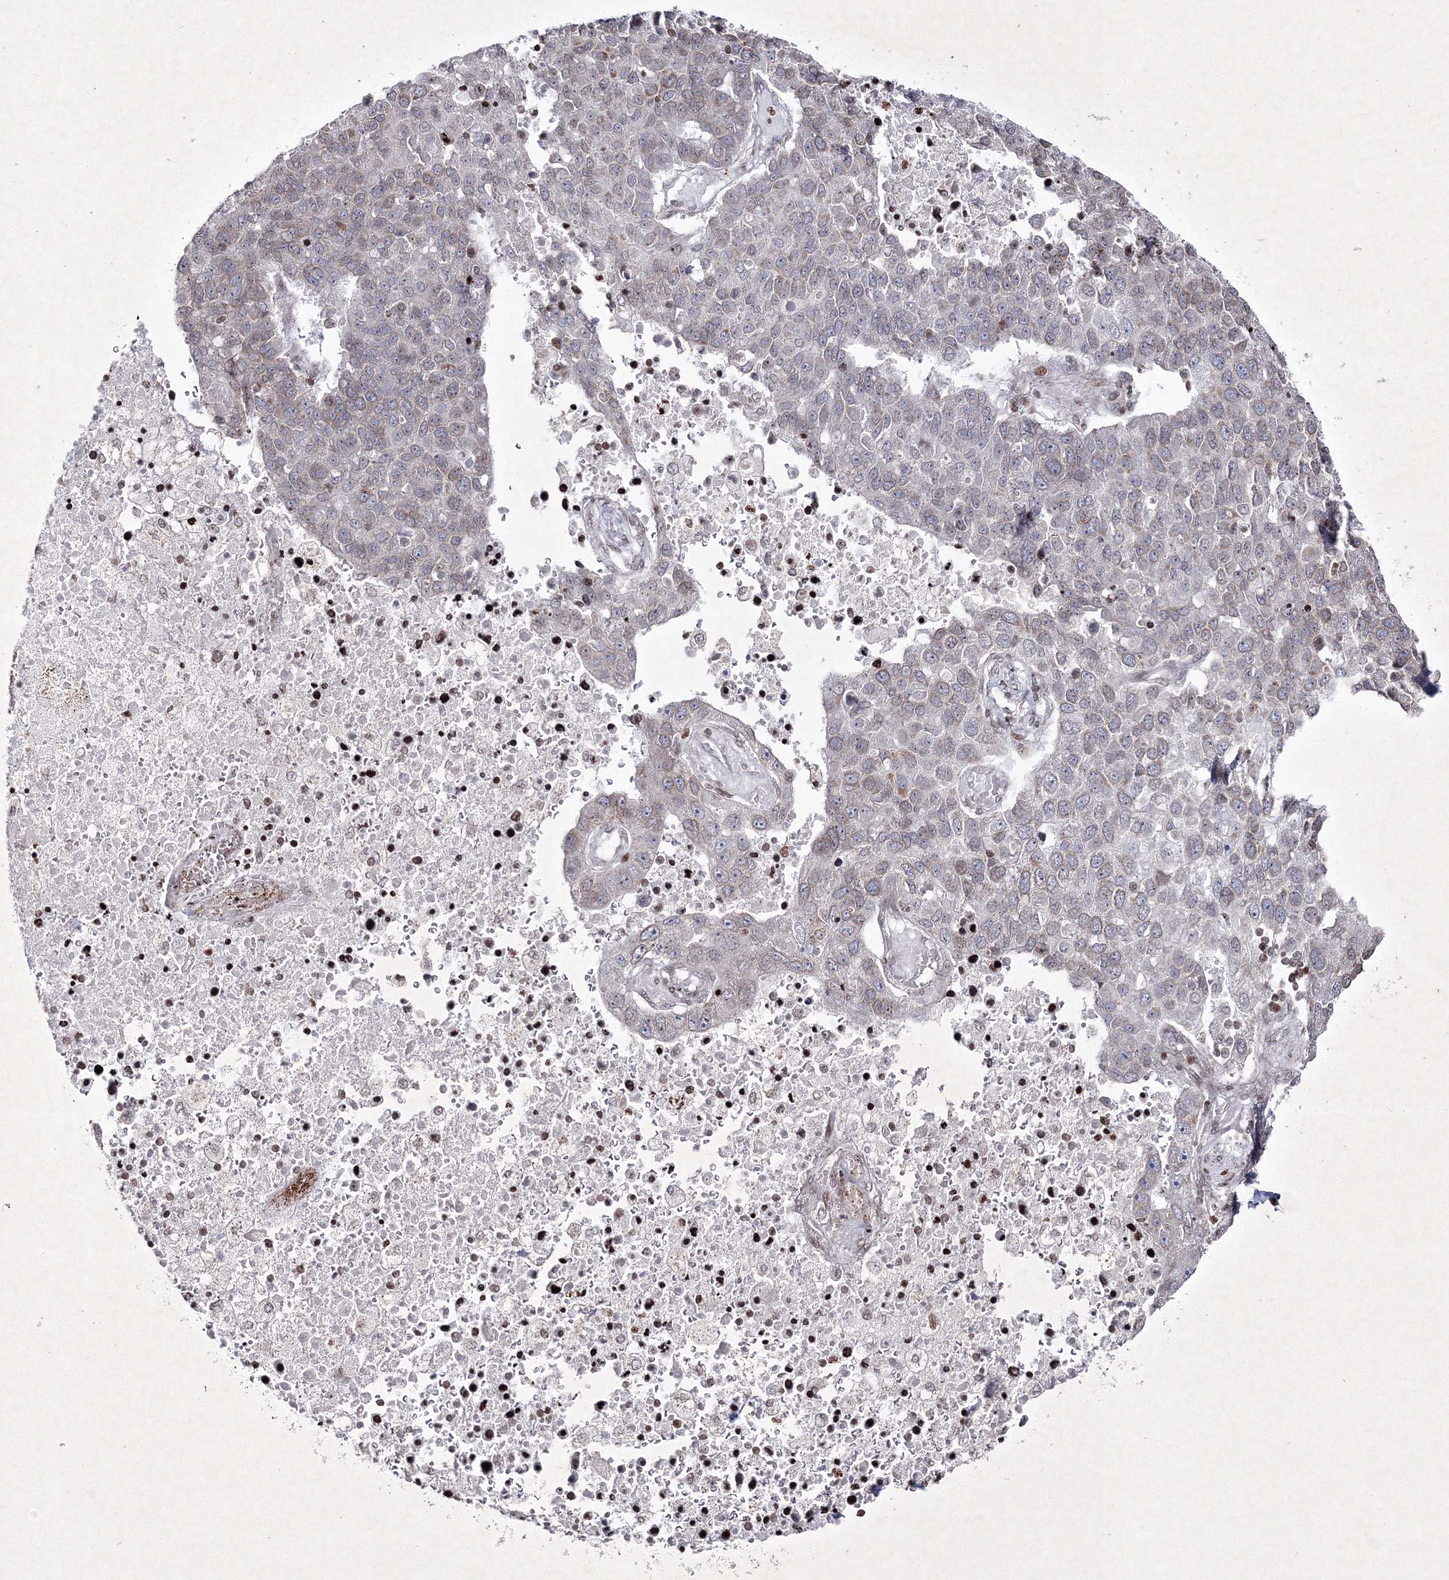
{"staining": {"intensity": "negative", "quantity": "none", "location": "none"}, "tissue": "pancreatic cancer", "cell_type": "Tumor cells", "image_type": "cancer", "snomed": [{"axis": "morphology", "description": "Adenocarcinoma, NOS"}, {"axis": "topography", "description": "Pancreas"}], "caption": "This is a image of IHC staining of pancreatic adenocarcinoma, which shows no staining in tumor cells.", "gene": "SMIM29", "patient": {"sex": "female", "age": 61}}